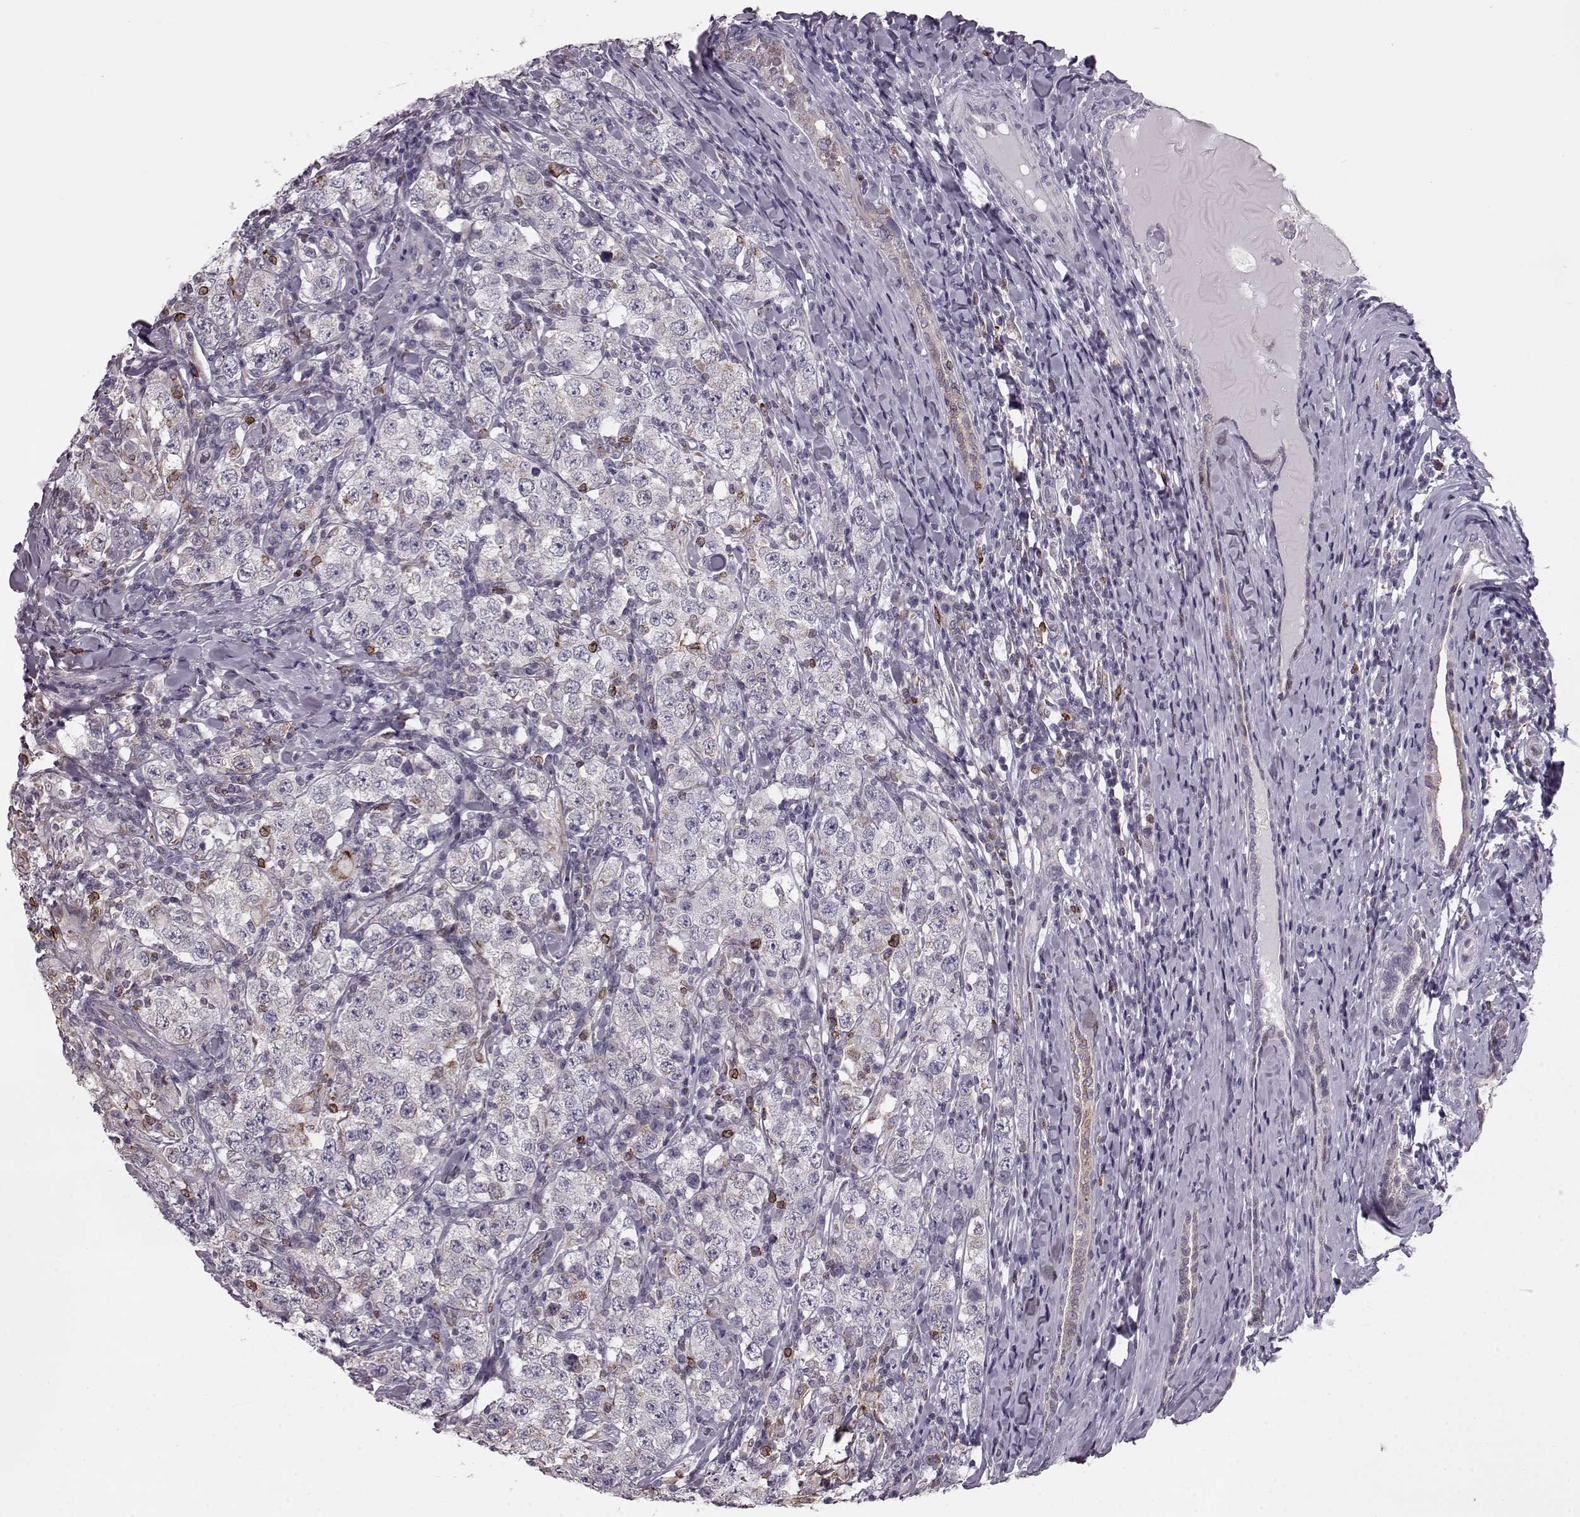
{"staining": {"intensity": "negative", "quantity": "none", "location": "none"}, "tissue": "testis cancer", "cell_type": "Tumor cells", "image_type": "cancer", "snomed": [{"axis": "morphology", "description": "Seminoma, NOS"}, {"axis": "morphology", "description": "Carcinoma, Embryonal, NOS"}, {"axis": "topography", "description": "Testis"}], "caption": "Human embryonal carcinoma (testis) stained for a protein using IHC reveals no staining in tumor cells.", "gene": "ELOVL5", "patient": {"sex": "male", "age": 41}}